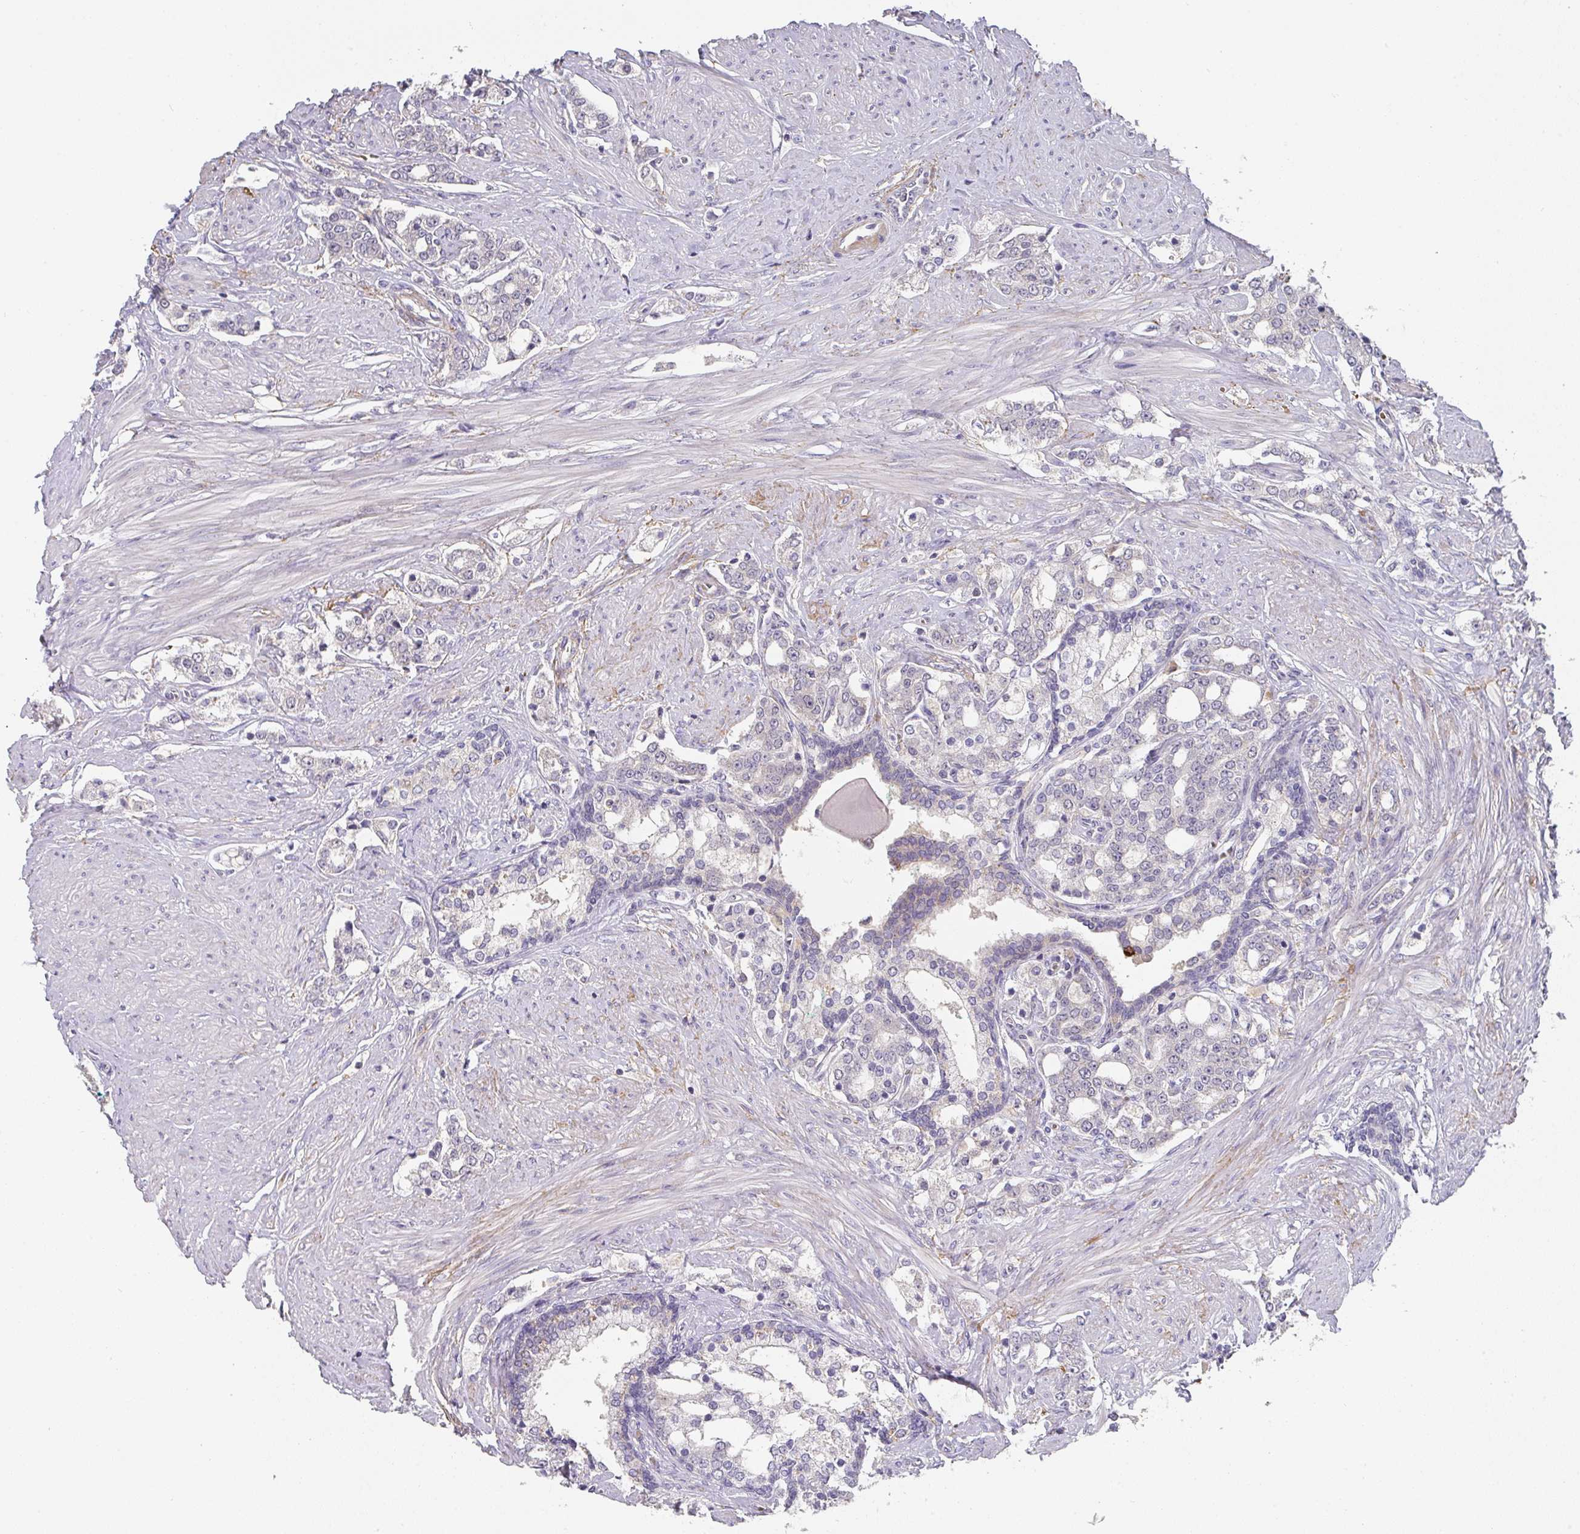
{"staining": {"intensity": "negative", "quantity": "none", "location": "none"}, "tissue": "prostate cancer", "cell_type": "Tumor cells", "image_type": "cancer", "snomed": [{"axis": "morphology", "description": "Adenocarcinoma, High grade"}, {"axis": "topography", "description": "Prostate"}], "caption": "An immunohistochemistry (IHC) micrograph of prostate cancer (high-grade adenocarcinoma) is shown. There is no staining in tumor cells of prostate cancer (high-grade adenocarcinoma). (Immunohistochemistry (ihc), brightfield microscopy, high magnification).", "gene": "FOXN4", "patient": {"sex": "male", "age": 64}}